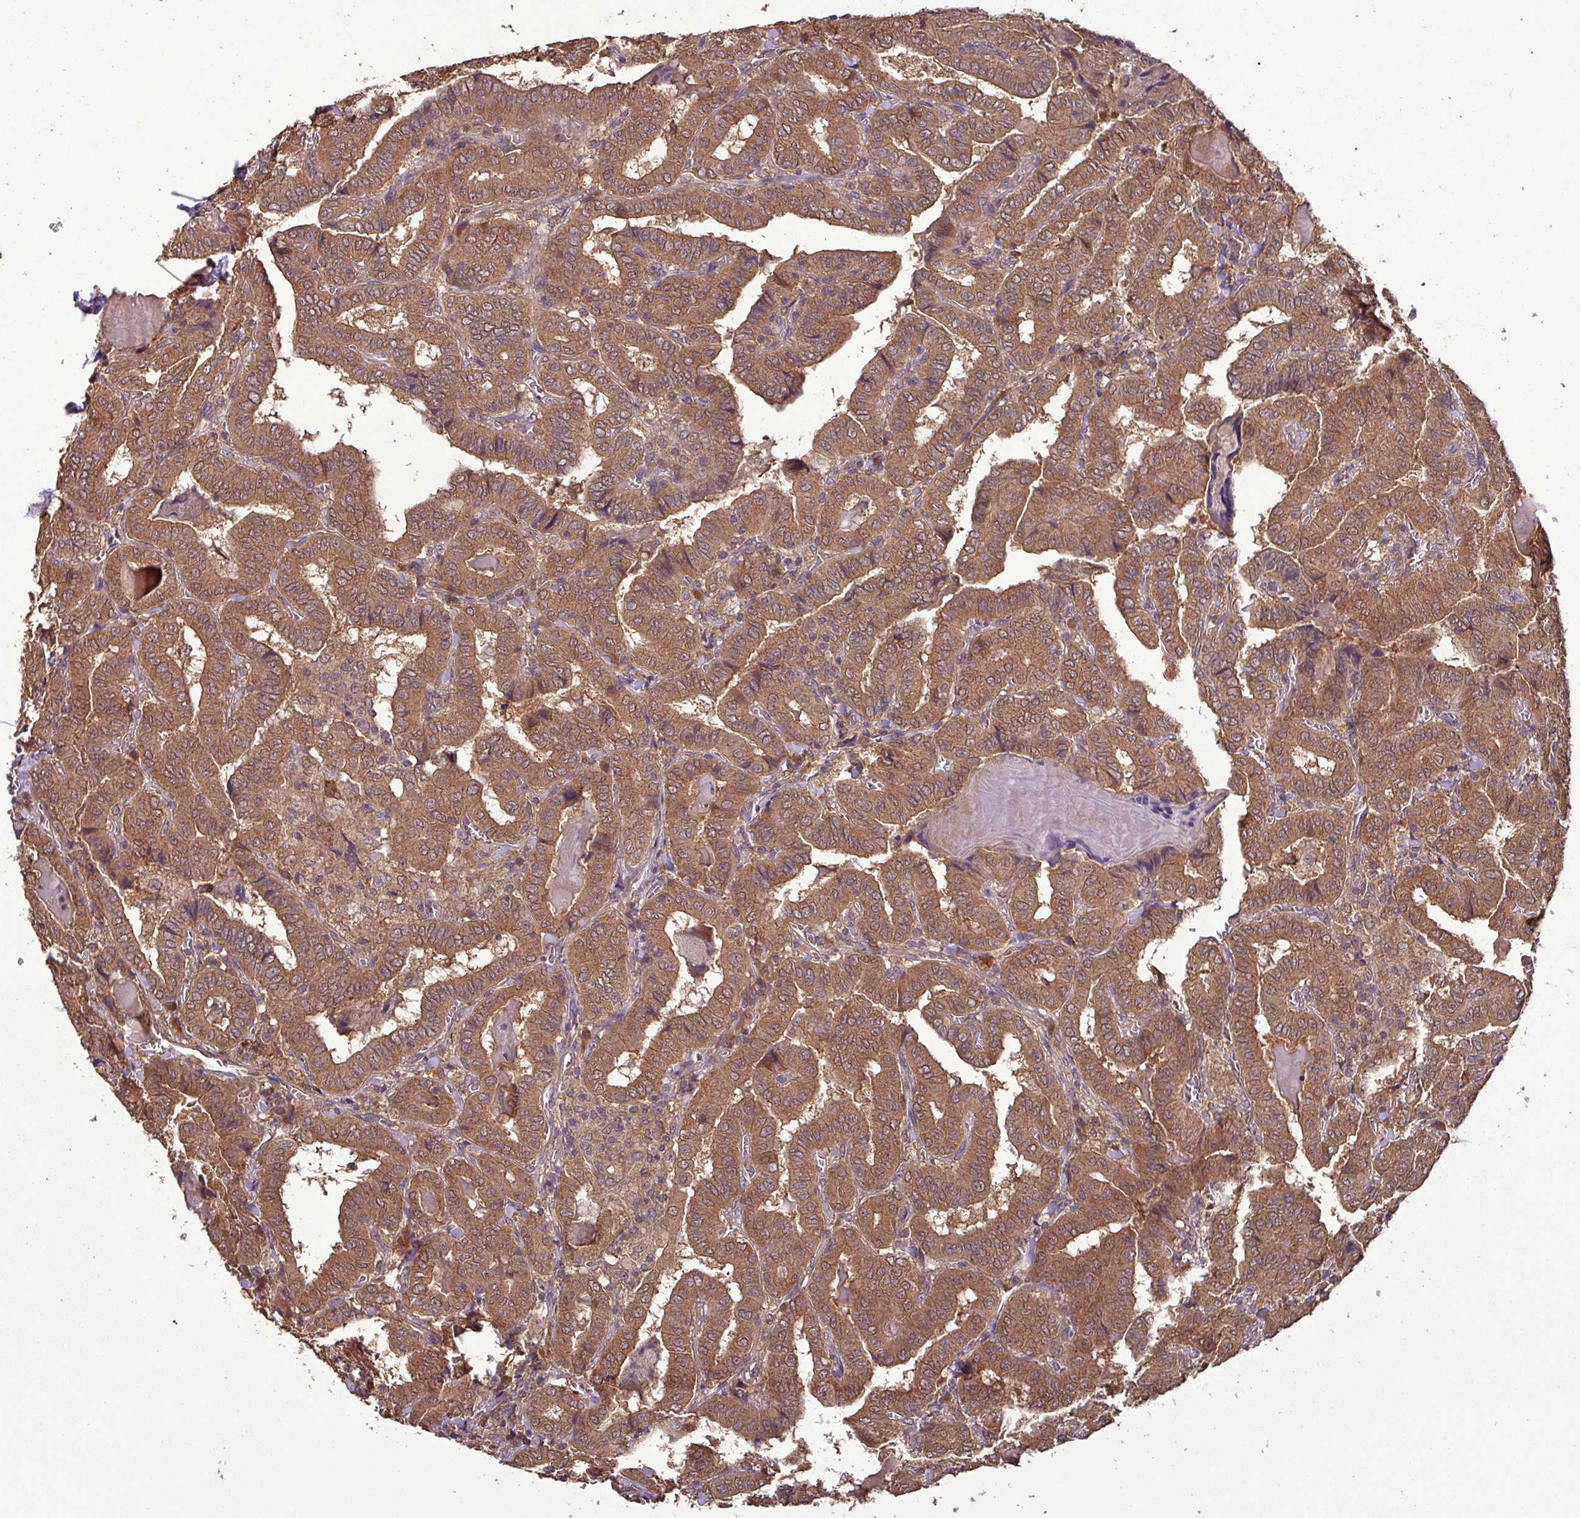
{"staining": {"intensity": "moderate", "quantity": ">75%", "location": "cytoplasmic/membranous"}, "tissue": "thyroid cancer", "cell_type": "Tumor cells", "image_type": "cancer", "snomed": [{"axis": "morphology", "description": "Papillary adenocarcinoma, NOS"}, {"axis": "topography", "description": "Thyroid gland"}], "caption": "Brown immunohistochemical staining in human thyroid cancer exhibits moderate cytoplasmic/membranous staining in approximately >75% of tumor cells.", "gene": "NT5C3A", "patient": {"sex": "female", "age": 72}}